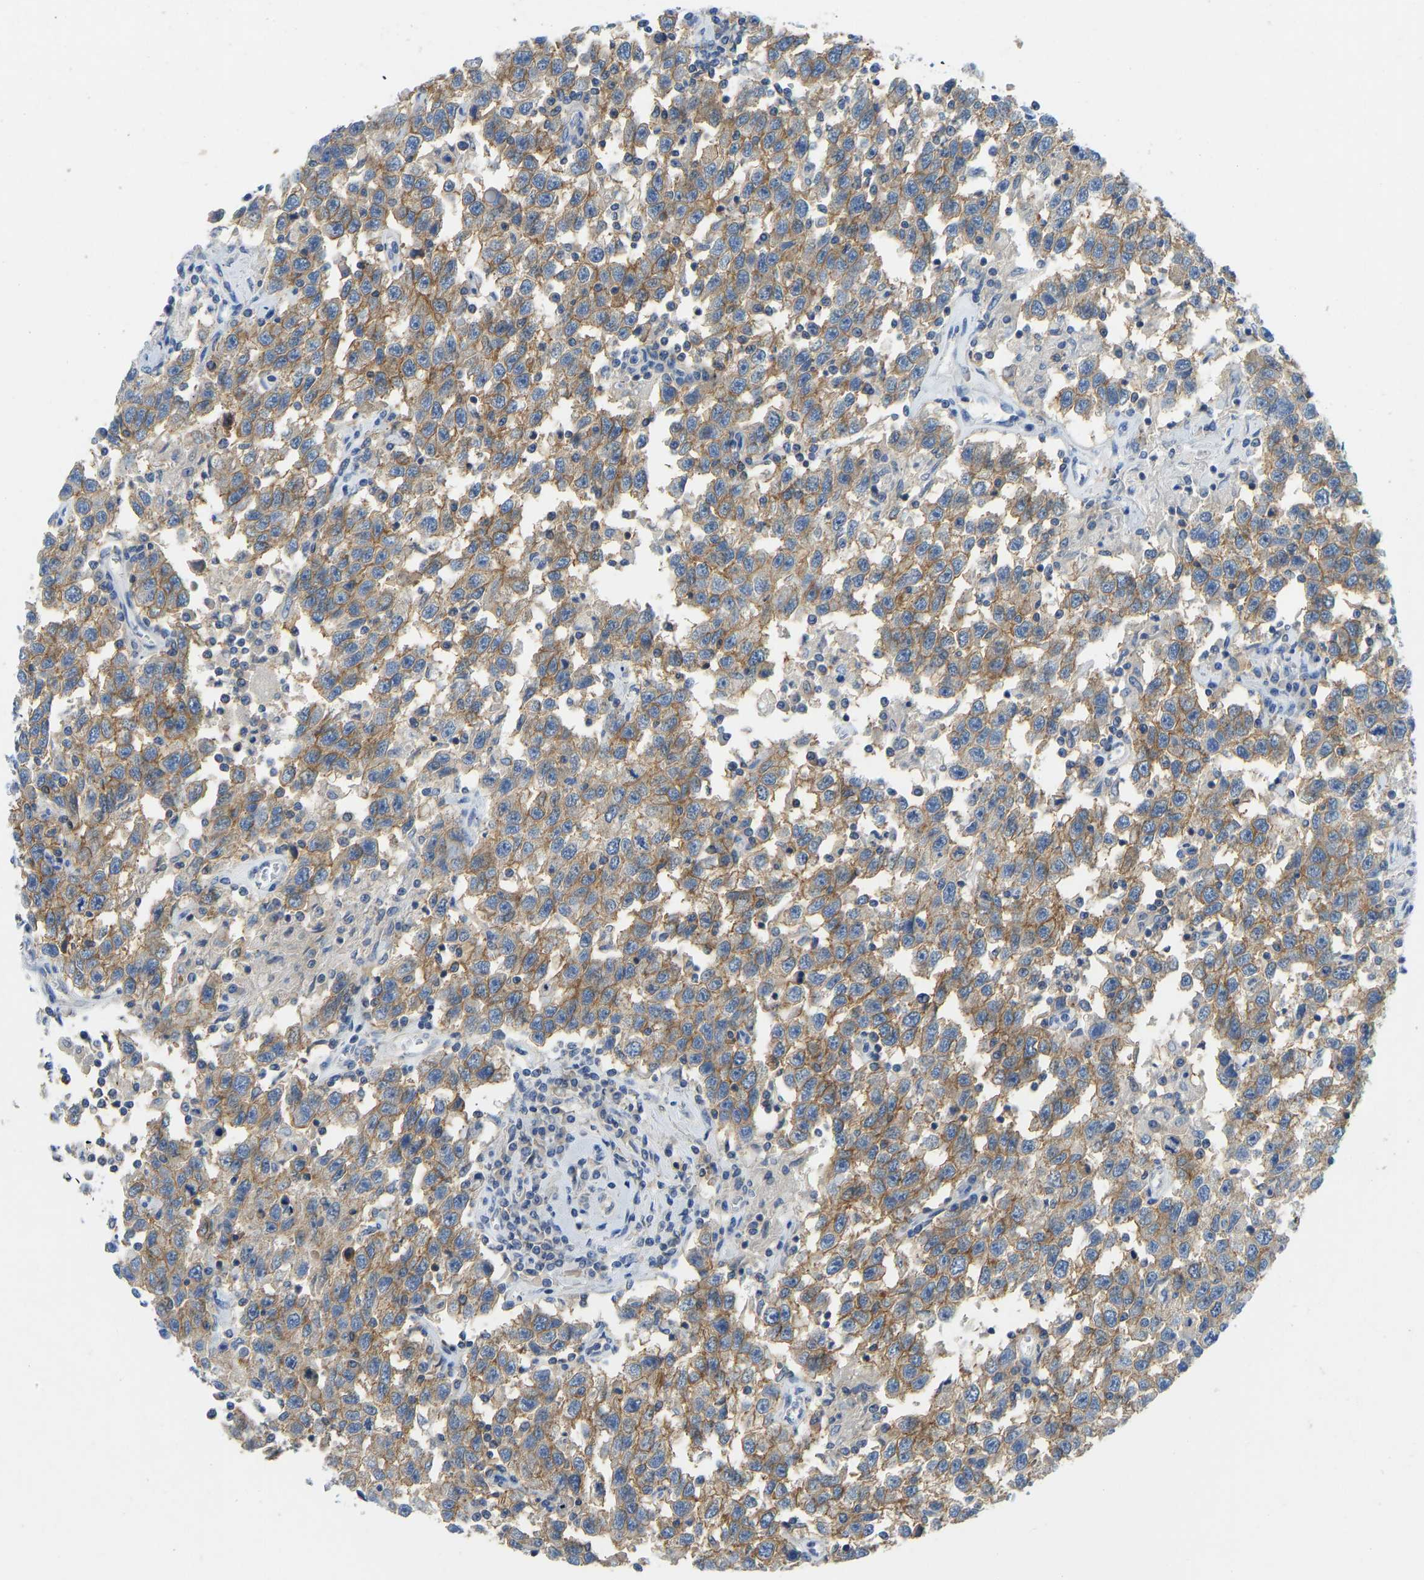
{"staining": {"intensity": "moderate", "quantity": ">75%", "location": "cytoplasmic/membranous"}, "tissue": "testis cancer", "cell_type": "Tumor cells", "image_type": "cancer", "snomed": [{"axis": "morphology", "description": "Seminoma, NOS"}, {"axis": "topography", "description": "Testis"}], "caption": "This micrograph shows immunohistochemistry (IHC) staining of human testis cancer (seminoma), with medium moderate cytoplasmic/membranous expression in about >75% of tumor cells.", "gene": "NDRG3", "patient": {"sex": "male", "age": 41}}